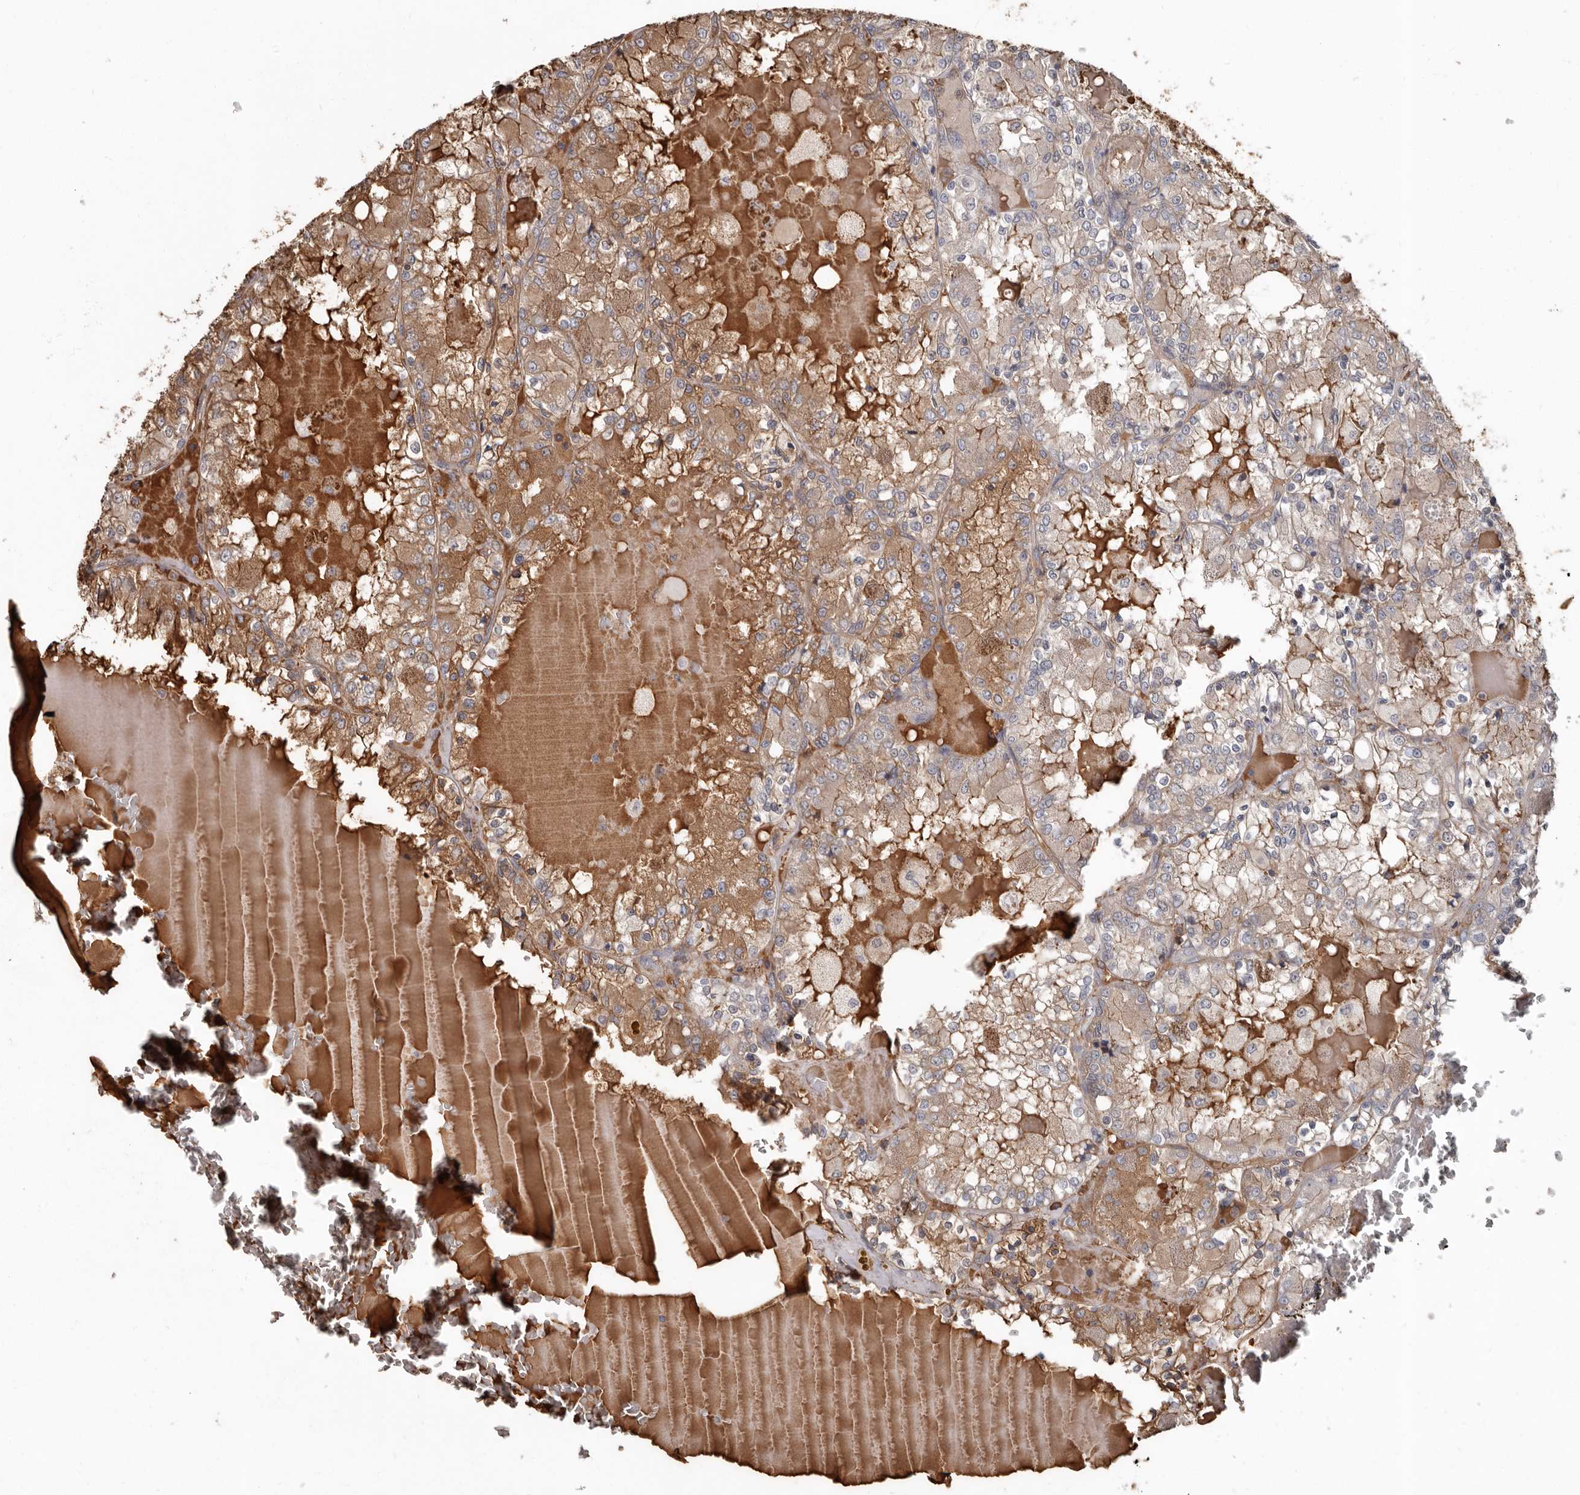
{"staining": {"intensity": "moderate", "quantity": ">75%", "location": "cytoplasmic/membranous"}, "tissue": "renal cancer", "cell_type": "Tumor cells", "image_type": "cancer", "snomed": [{"axis": "morphology", "description": "Adenocarcinoma, NOS"}, {"axis": "topography", "description": "Kidney"}], "caption": "Renal cancer was stained to show a protein in brown. There is medium levels of moderate cytoplasmic/membranous staining in approximately >75% of tumor cells.", "gene": "LRGUK", "patient": {"sex": "female", "age": 56}}